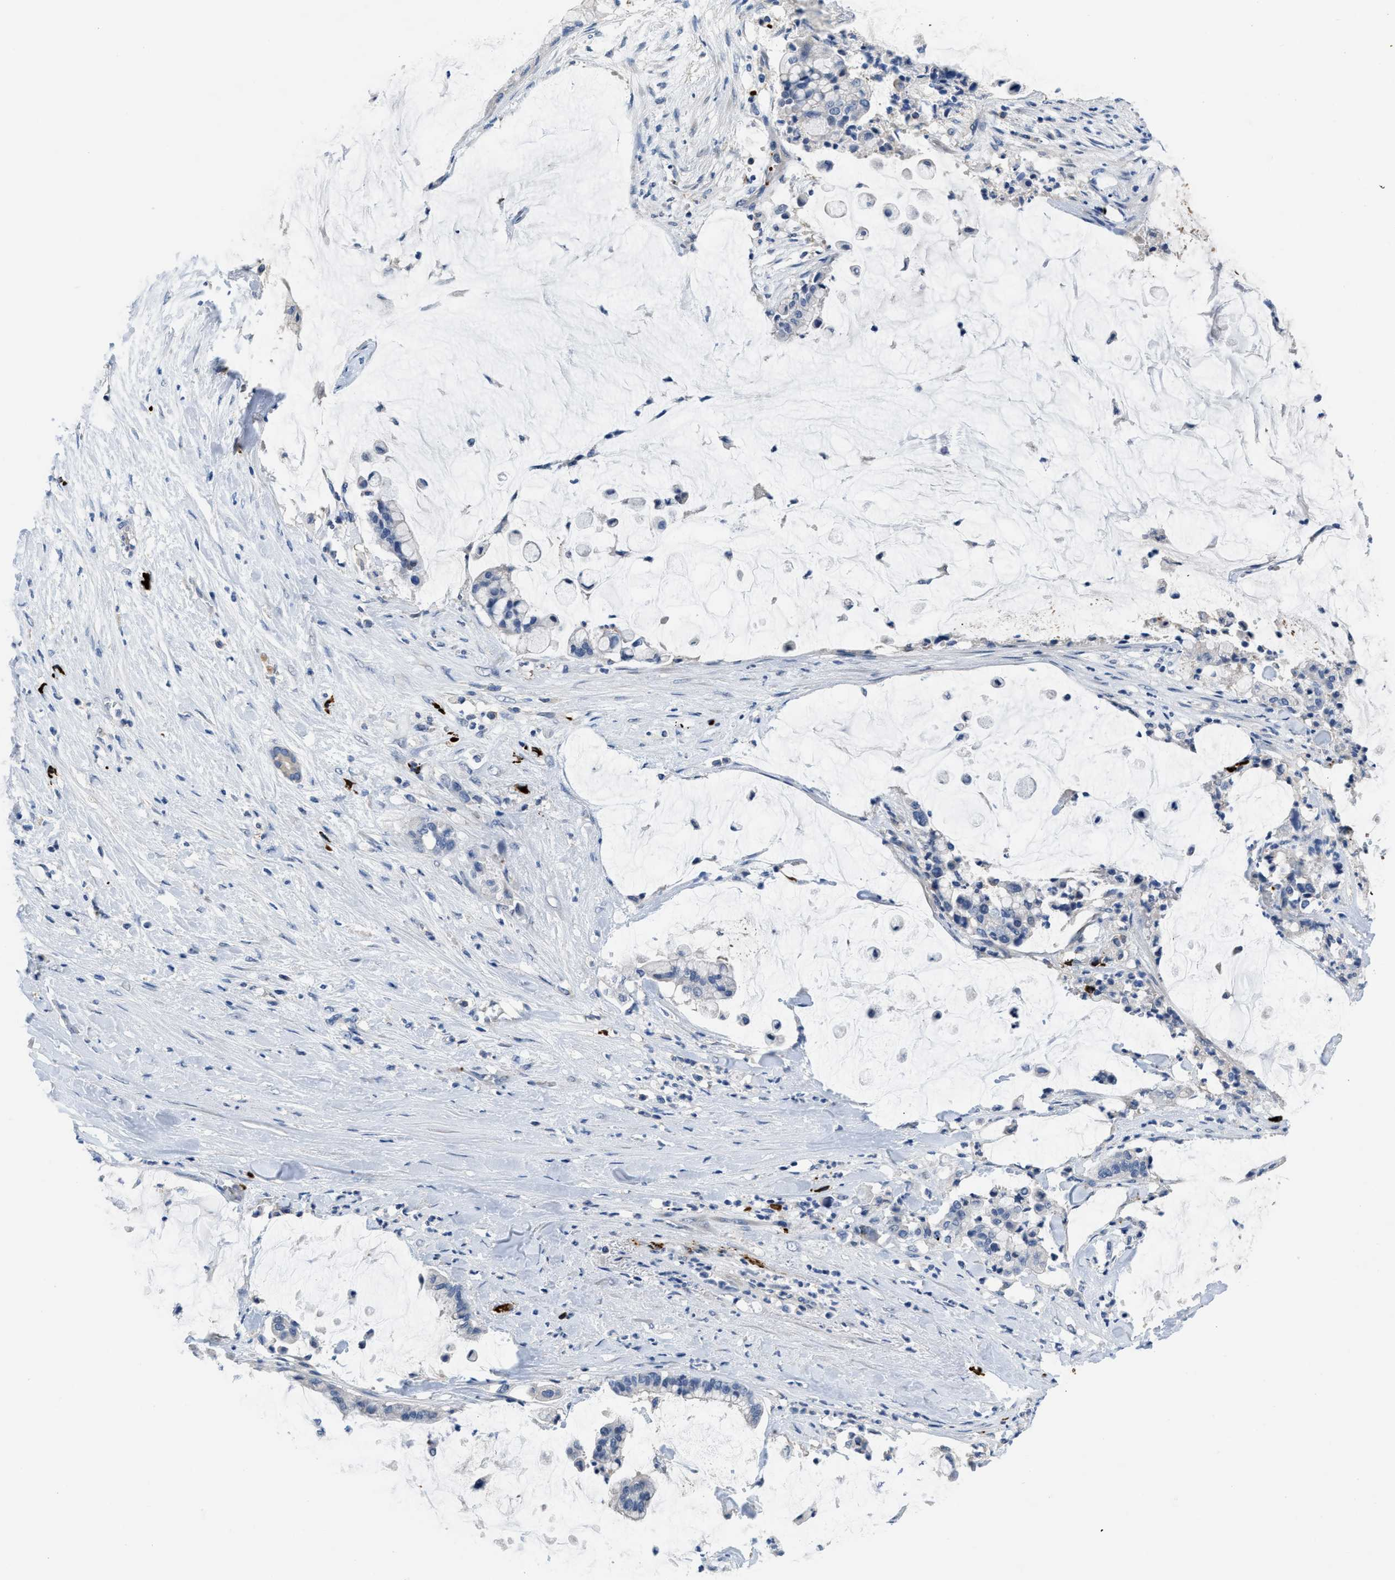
{"staining": {"intensity": "negative", "quantity": "none", "location": "none"}, "tissue": "pancreatic cancer", "cell_type": "Tumor cells", "image_type": "cancer", "snomed": [{"axis": "morphology", "description": "Adenocarcinoma, NOS"}, {"axis": "topography", "description": "Pancreas"}], "caption": "The IHC micrograph has no significant positivity in tumor cells of pancreatic cancer tissue.", "gene": "FGF18", "patient": {"sex": "male", "age": 41}}